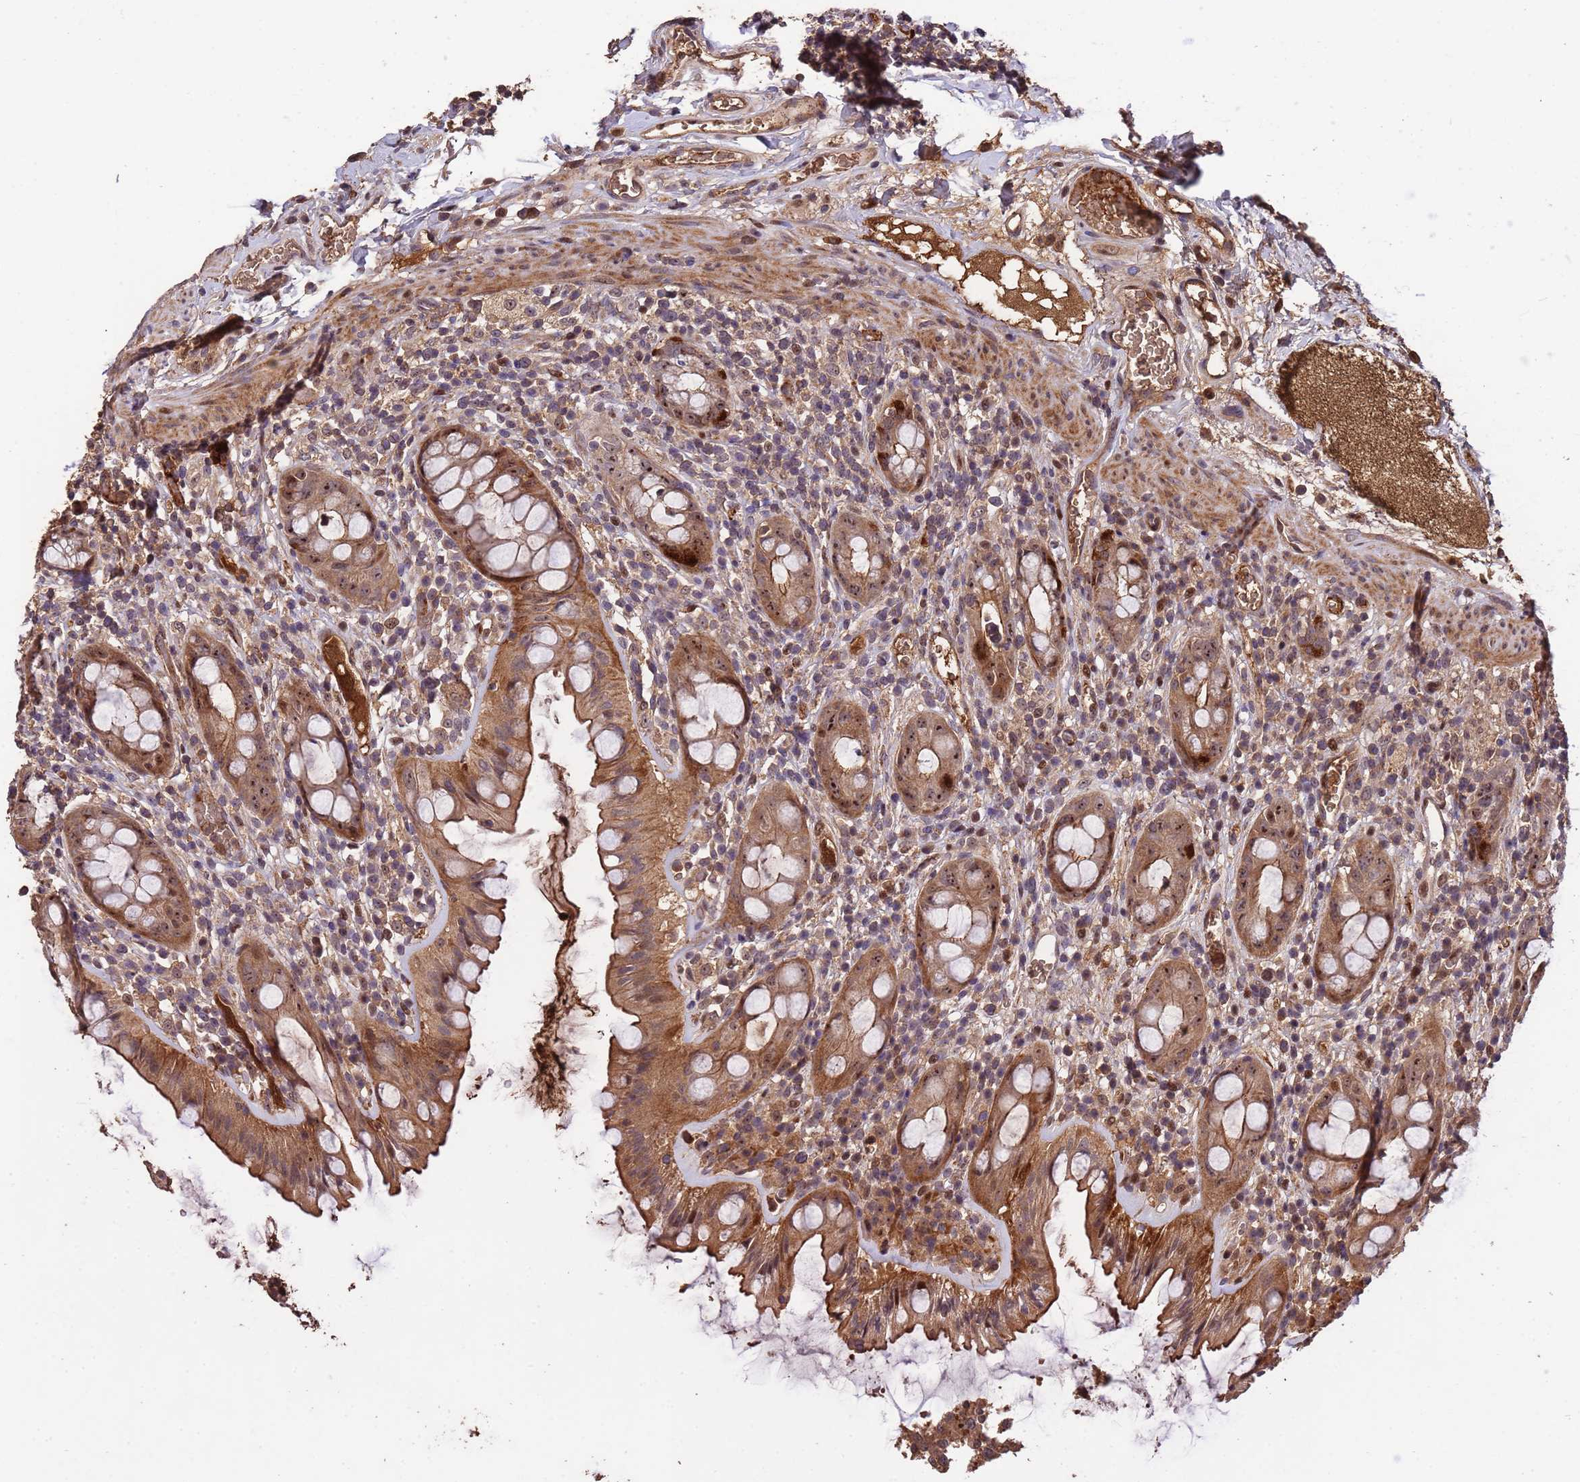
{"staining": {"intensity": "moderate", "quantity": ">75%", "location": "cytoplasmic/membranous,nuclear"}, "tissue": "rectum", "cell_type": "Glandular cells", "image_type": "normal", "snomed": [{"axis": "morphology", "description": "Normal tissue, NOS"}, {"axis": "topography", "description": "Rectum"}], "caption": "IHC photomicrograph of unremarkable rectum: rectum stained using IHC displays medium levels of moderate protein expression localized specifically in the cytoplasmic/membranous,nuclear of glandular cells, appearing as a cytoplasmic/membranous,nuclear brown color.", "gene": "CCDC184", "patient": {"sex": "female", "age": 57}}